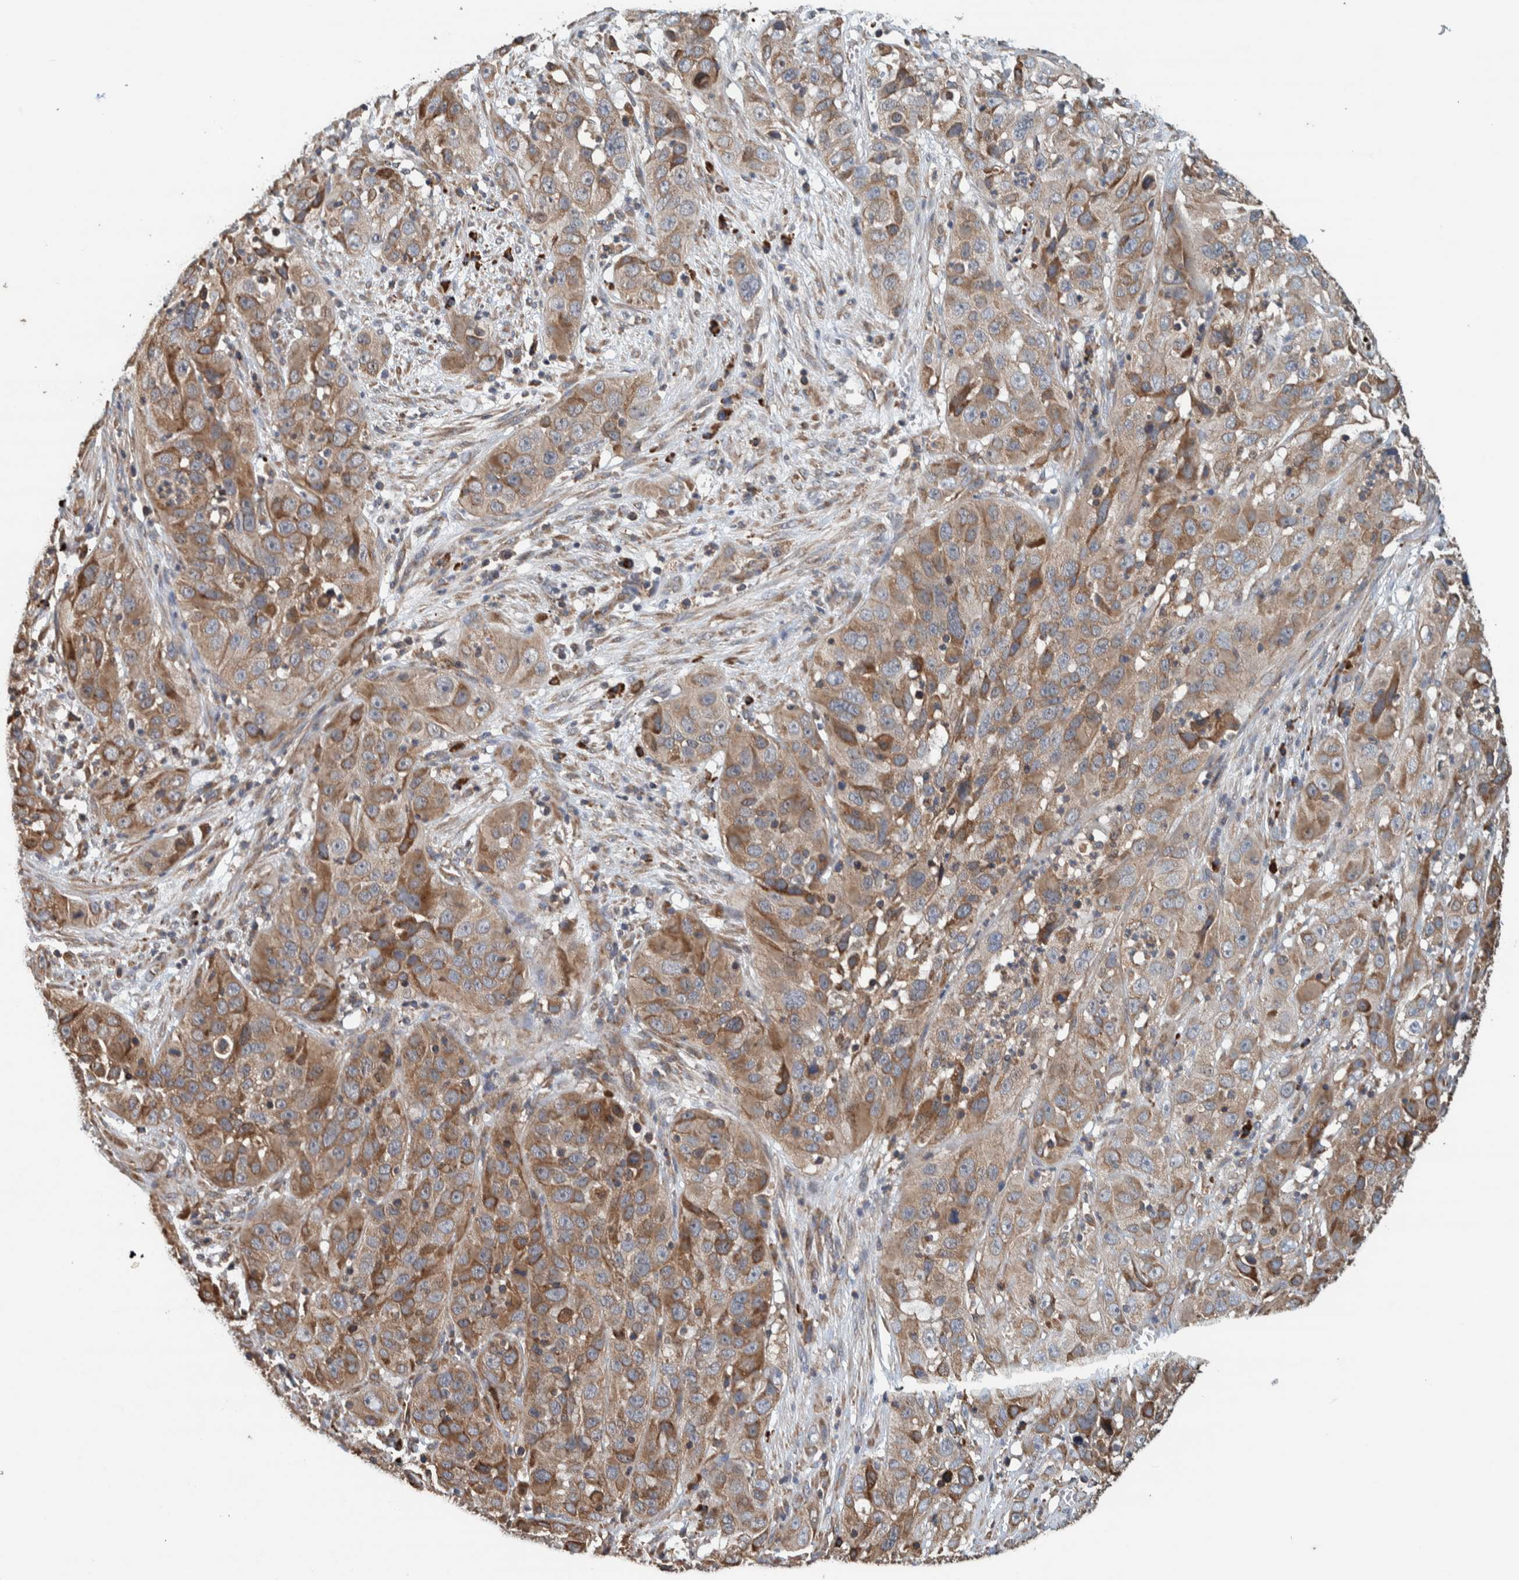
{"staining": {"intensity": "moderate", "quantity": ">75%", "location": "cytoplasmic/membranous"}, "tissue": "cervical cancer", "cell_type": "Tumor cells", "image_type": "cancer", "snomed": [{"axis": "morphology", "description": "Squamous cell carcinoma, NOS"}, {"axis": "topography", "description": "Cervix"}], "caption": "A high-resolution image shows IHC staining of cervical cancer (squamous cell carcinoma), which demonstrates moderate cytoplasmic/membranous positivity in about >75% of tumor cells. (DAB (3,3'-diaminobenzidine) IHC, brown staining for protein, blue staining for nuclei).", "gene": "PLA2G3", "patient": {"sex": "female", "age": 32}}